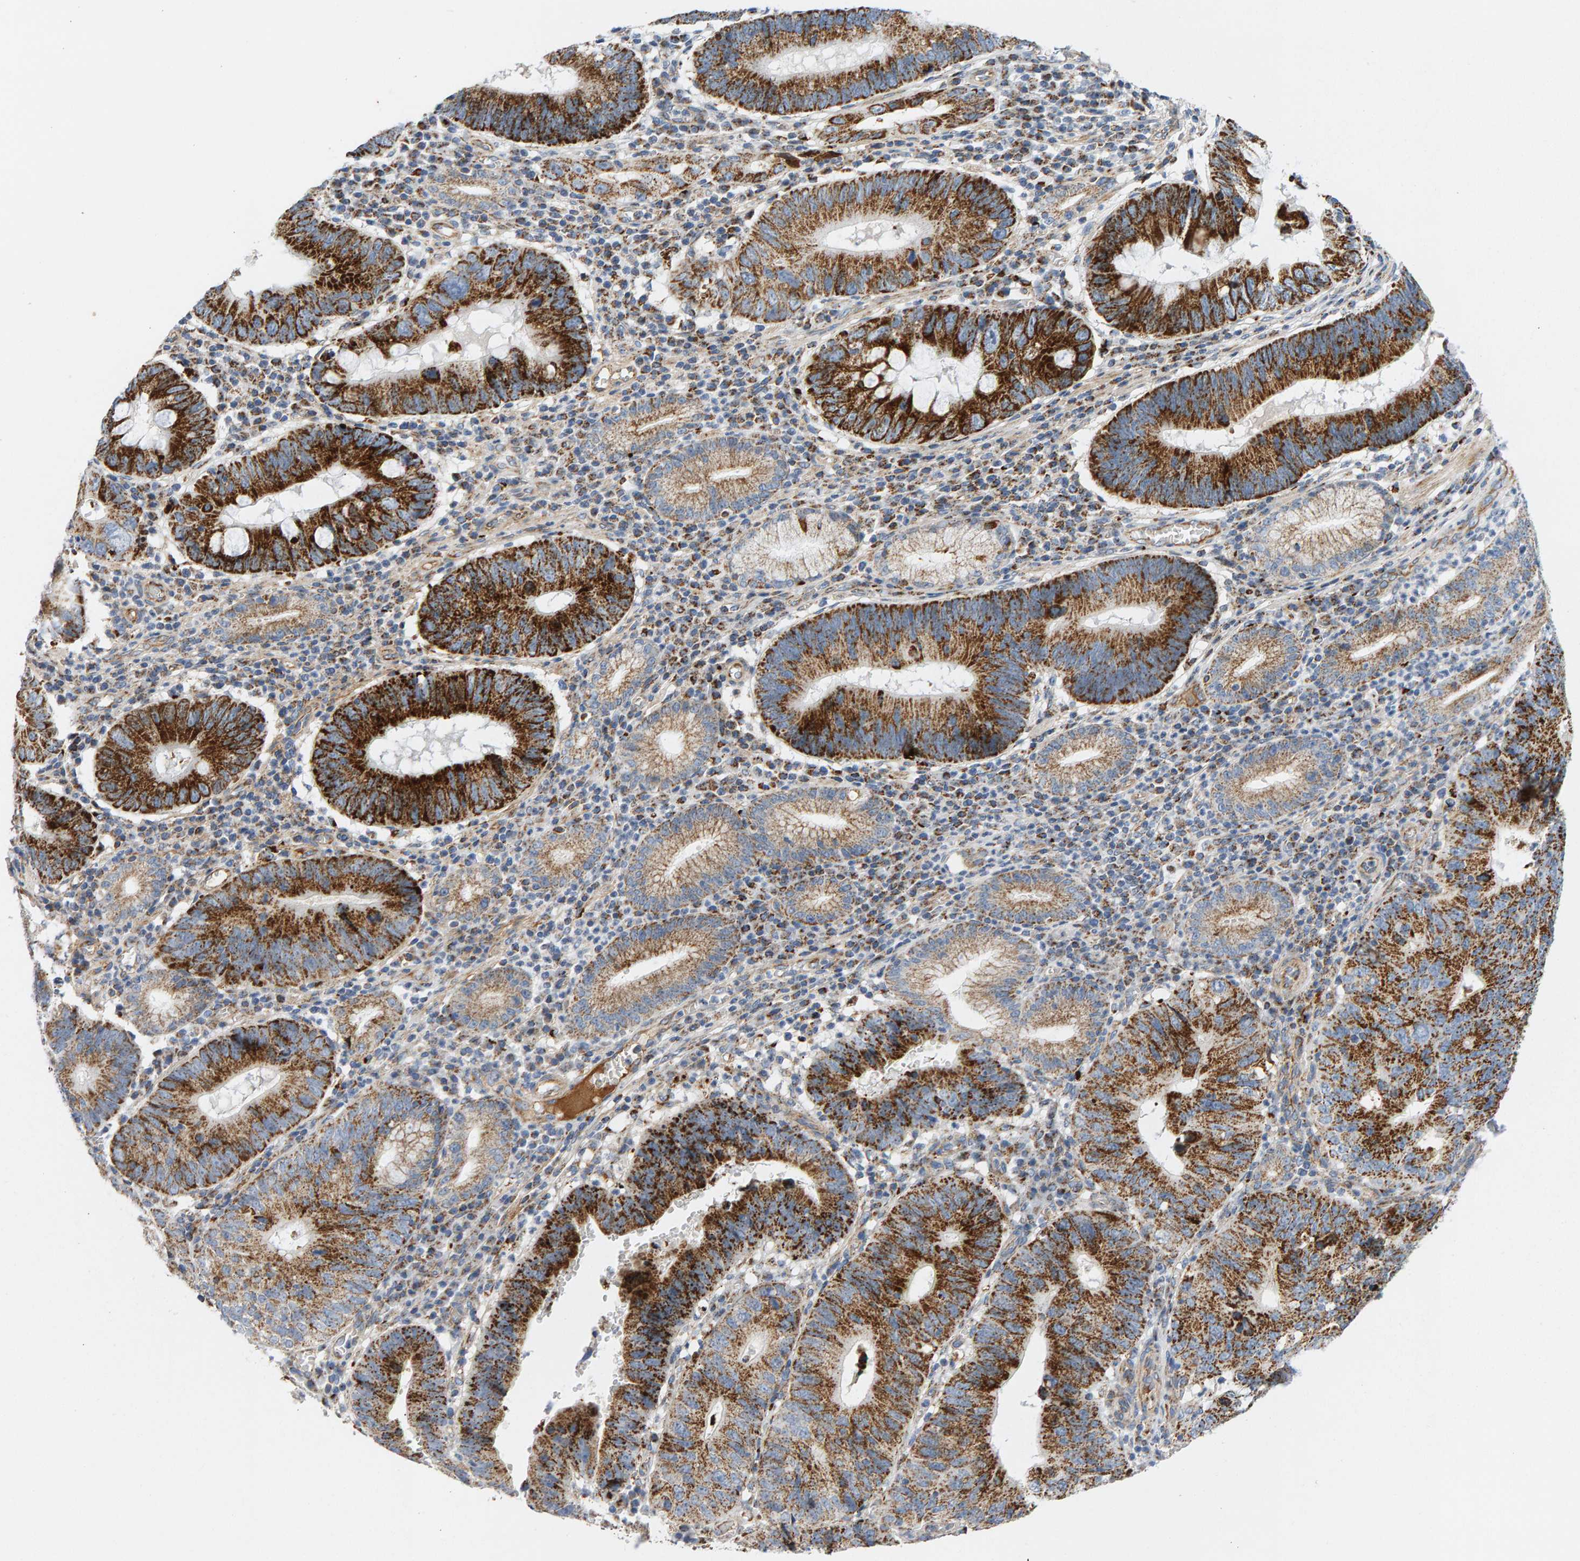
{"staining": {"intensity": "strong", "quantity": ">75%", "location": "cytoplasmic/membranous"}, "tissue": "stomach cancer", "cell_type": "Tumor cells", "image_type": "cancer", "snomed": [{"axis": "morphology", "description": "Adenocarcinoma, NOS"}, {"axis": "topography", "description": "Stomach"}], "caption": "A high-resolution photomicrograph shows immunohistochemistry (IHC) staining of stomach cancer (adenocarcinoma), which demonstrates strong cytoplasmic/membranous staining in about >75% of tumor cells.", "gene": "GGTA1", "patient": {"sex": "male", "age": 59}}